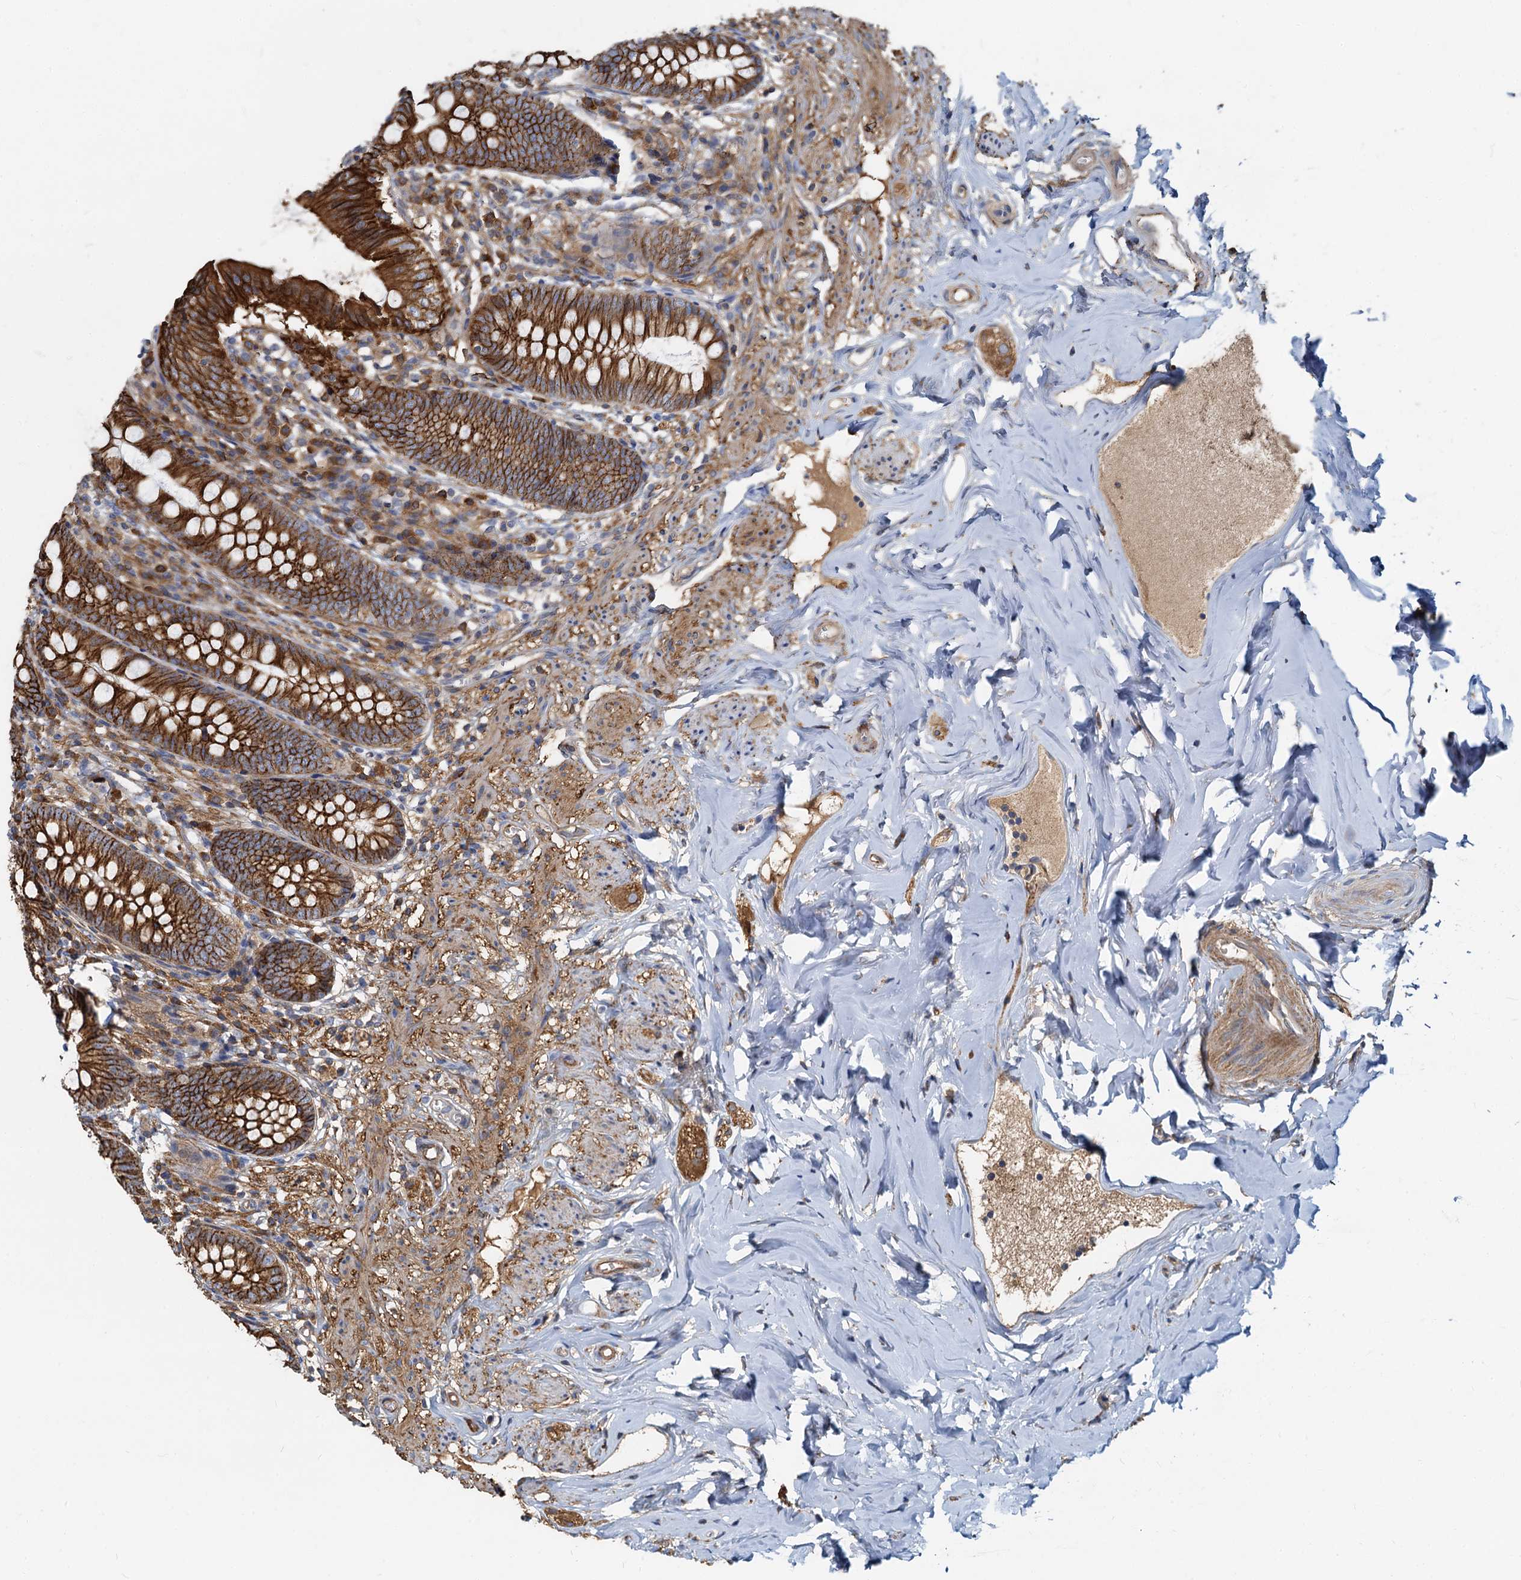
{"staining": {"intensity": "strong", "quantity": ">75%", "location": "cytoplasmic/membranous"}, "tissue": "appendix", "cell_type": "Glandular cells", "image_type": "normal", "snomed": [{"axis": "morphology", "description": "Normal tissue, NOS"}, {"axis": "topography", "description": "Appendix"}], "caption": "An immunohistochemistry micrograph of normal tissue is shown. Protein staining in brown highlights strong cytoplasmic/membranous positivity in appendix within glandular cells.", "gene": "LNX2", "patient": {"sex": "female", "age": 51}}